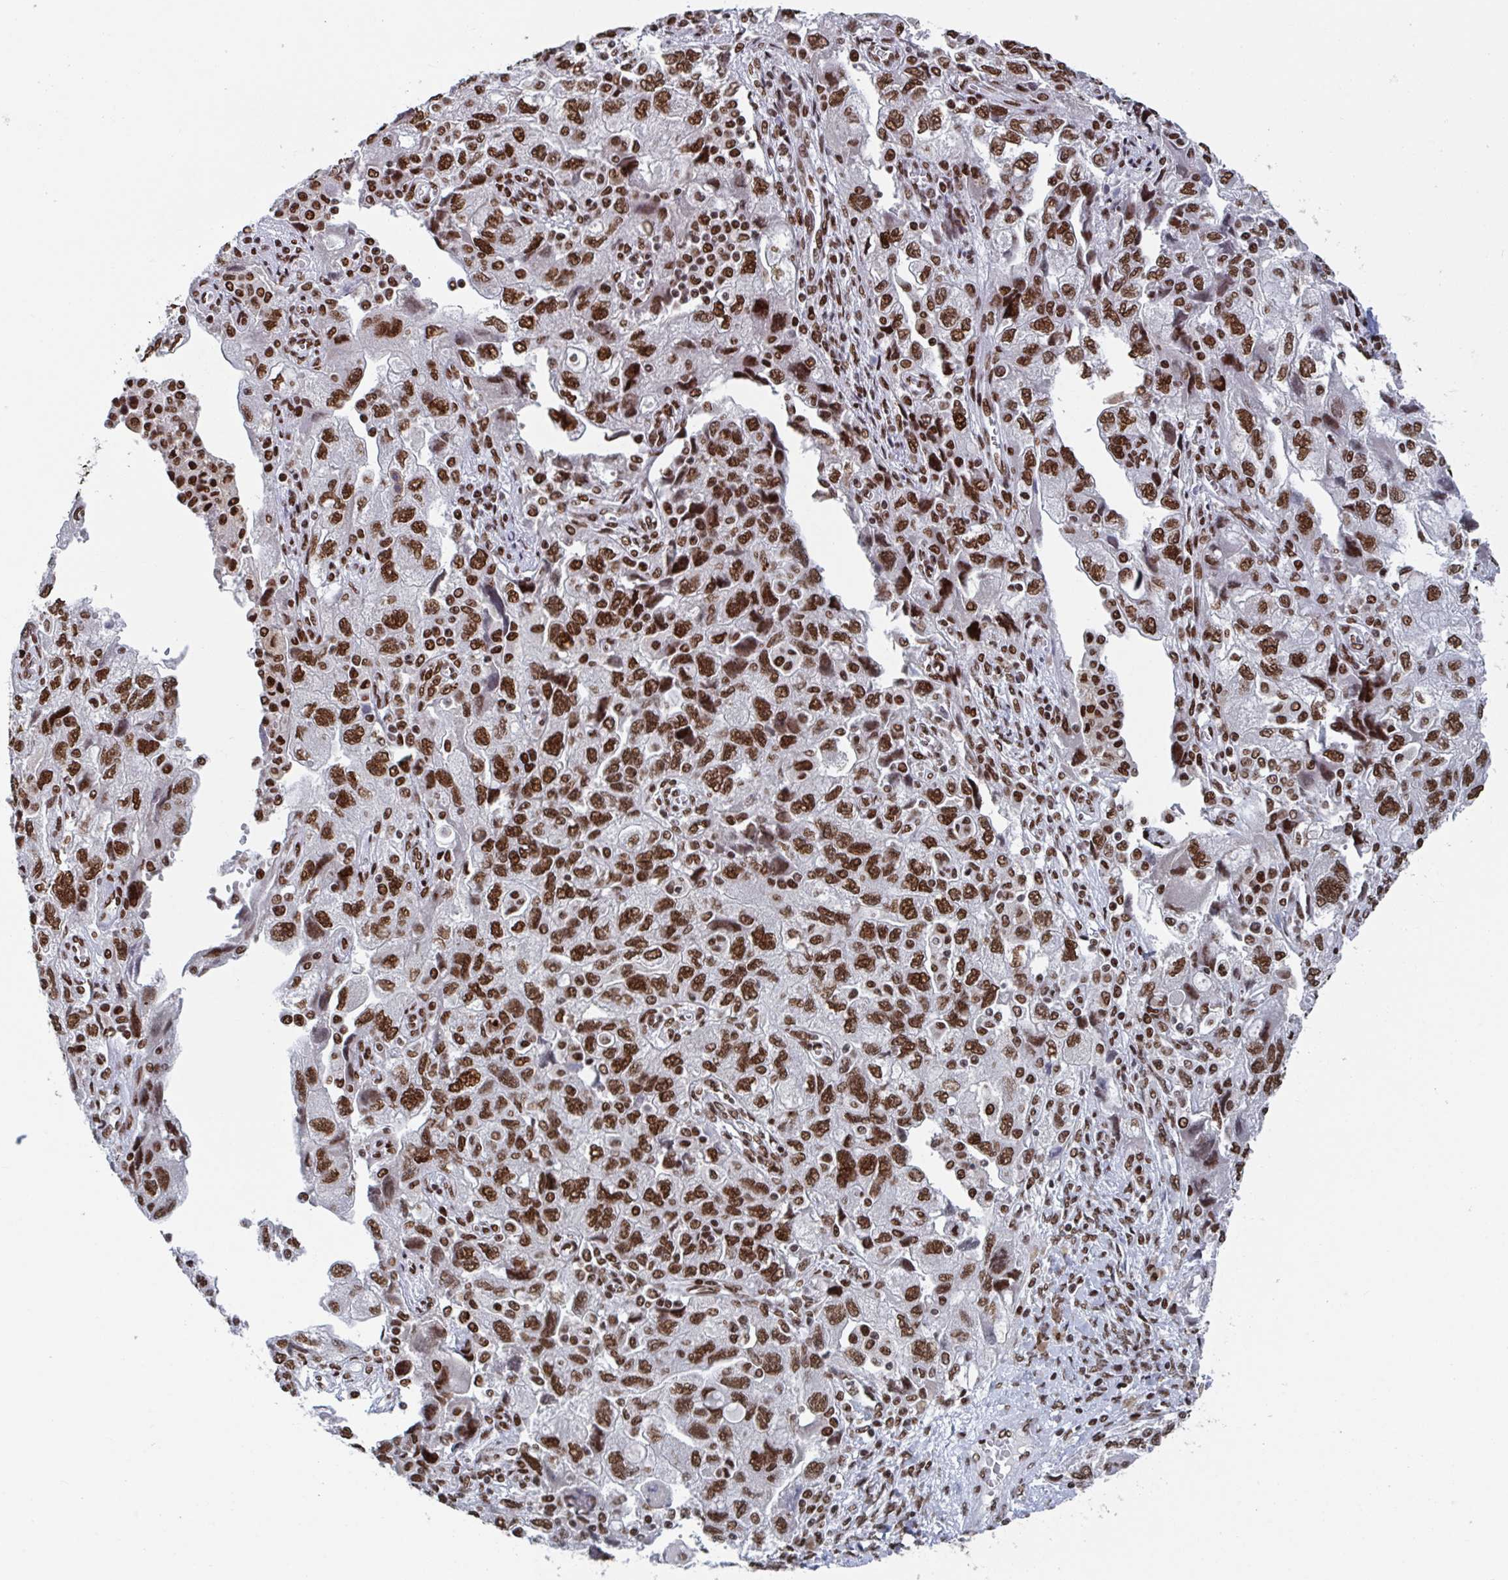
{"staining": {"intensity": "strong", "quantity": ">75%", "location": "nuclear"}, "tissue": "ovarian cancer", "cell_type": "Tumor cells", "image_type": "cancer", "snomed": [{"axis": "morphology", "description": "Carcinoma, NOS"}, {"axis": "morphology", "description": "Cystadenocarcinoma, serous, NOS"}, {"axis": "topography", "description": "Ovary"}], "caption": "Tumor cells show strong nuclear positivity in about >75% of cells in ovarian cancer.", "gene": "ZNF607", "patient": {"sex": "female", "age": 69}}